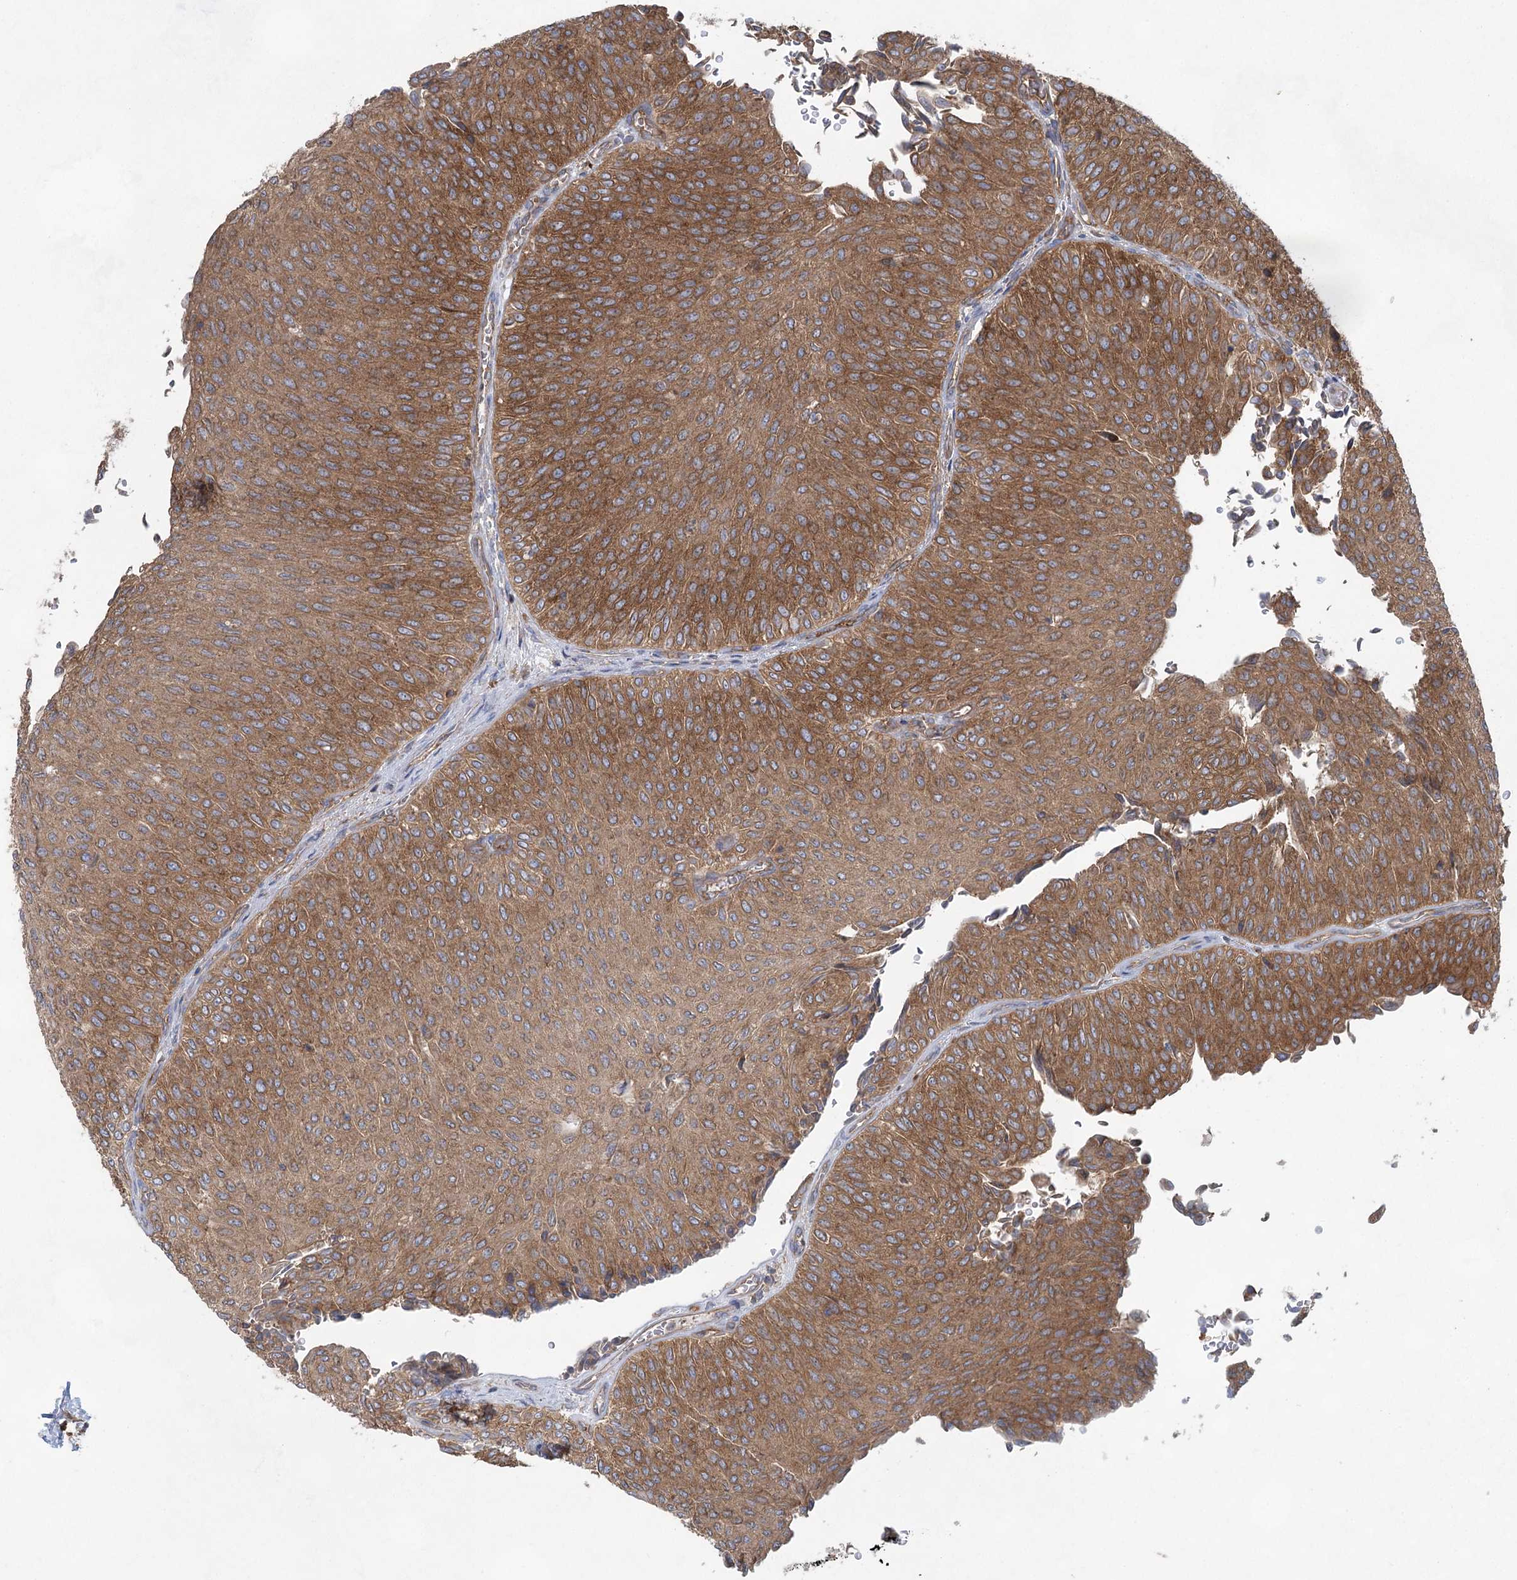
{"staining": {"intensity": "strong", "quantity": ">75%", "location": "cytoplasmic/membranous"}, "tissue": "urothelial cancer", "cell_type": "Tumor cells", "image_type": "cancer", "snomed": [{"axis": "morphology", "description": "Urothelial carcinoma, Low grade"}, {"axis": "topography", "description": "Urinary bladder"}], "caption": "Immunohistochemistry micrograph of neoplastic tissue: human urothelial cancer stained using IHC shows high levels of strong protein expression localized specifically in the cytoplasmic/membranous of tumor cells, appearing as a cytoplasmic/membranous brown color.", "gene": "EIF3A", "patient": {"sex": "male", "age": 78}}